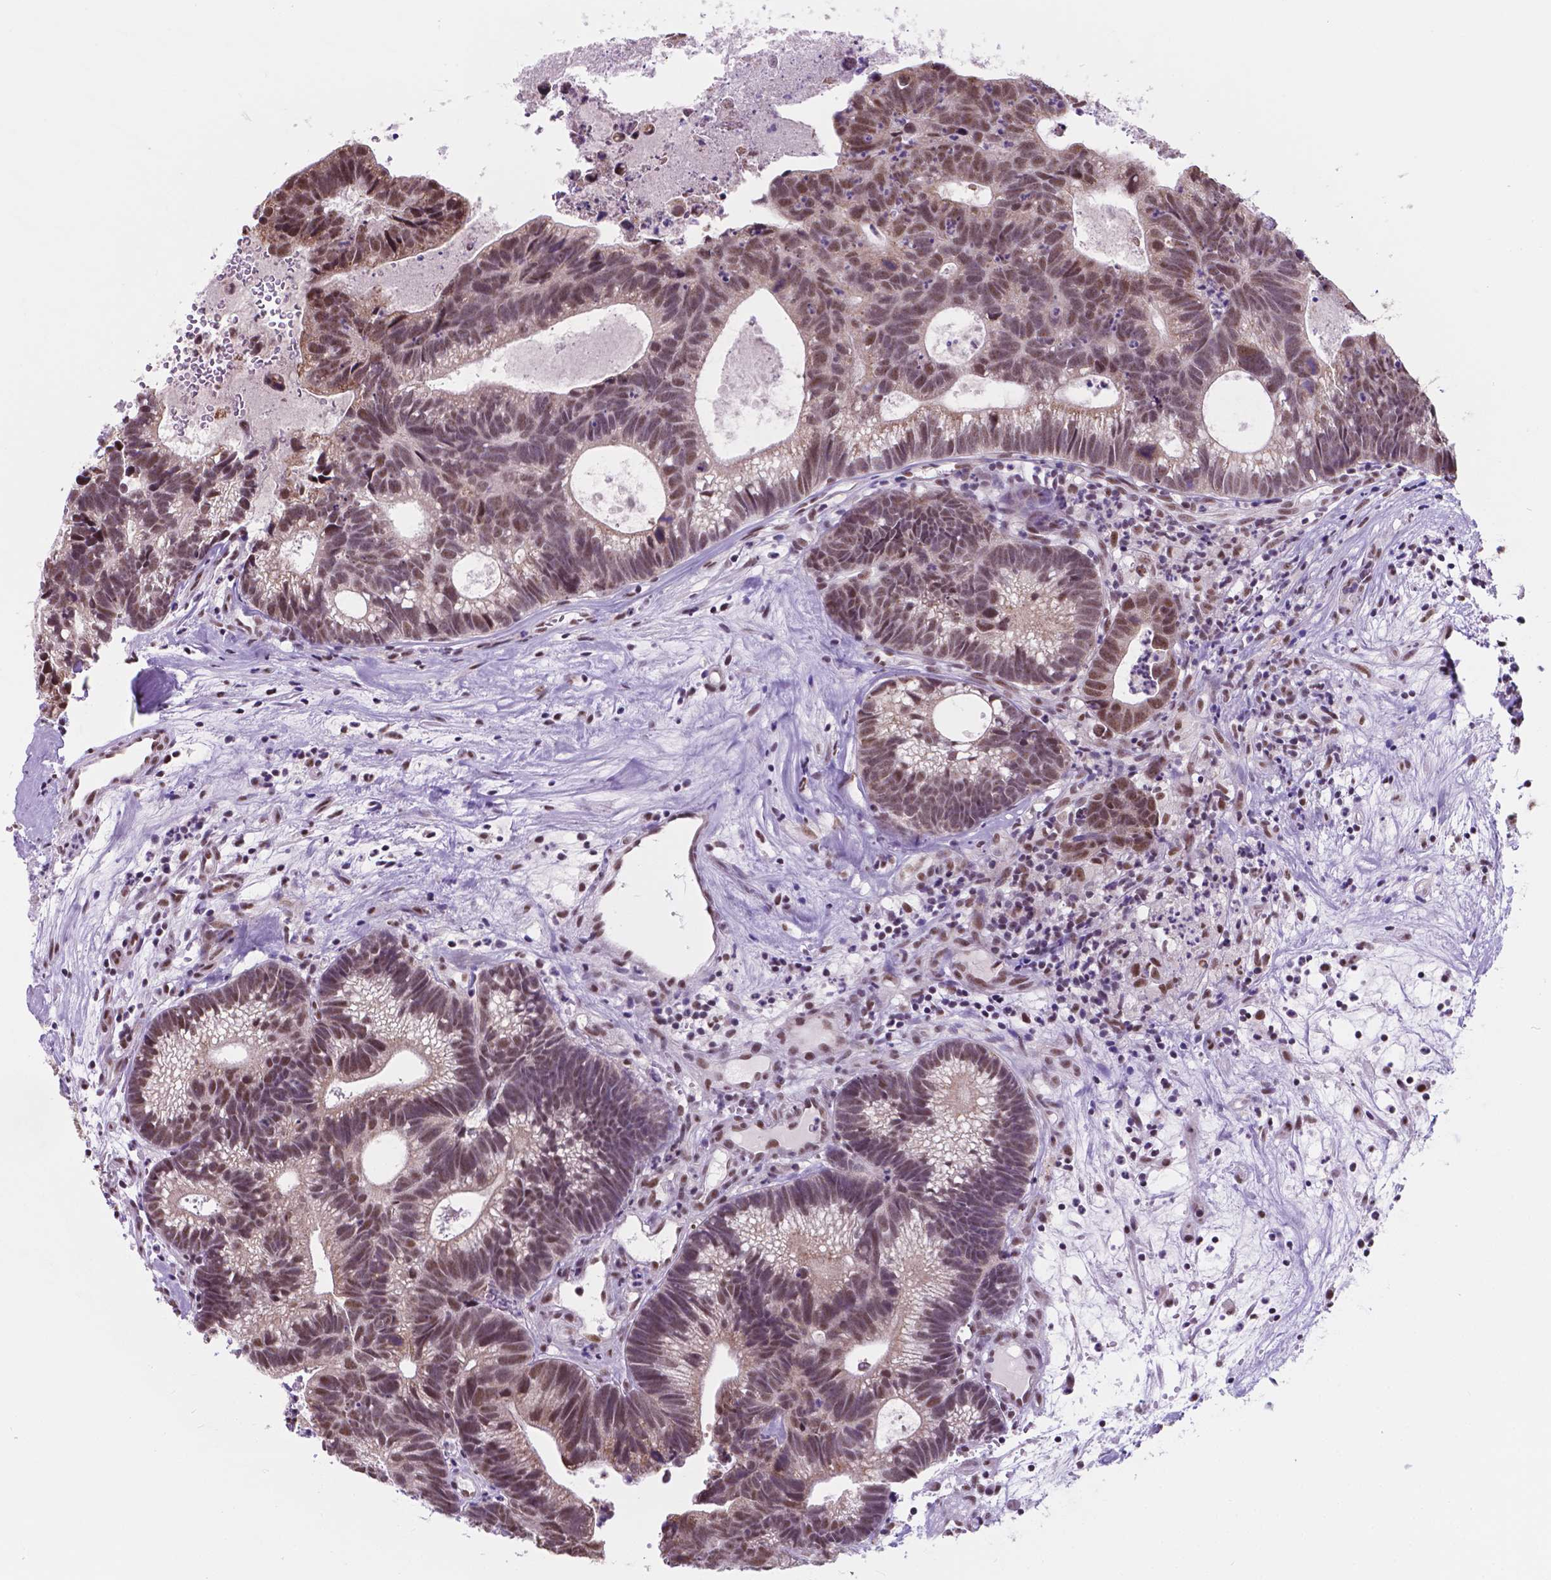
{"staining": {"intensity": "moderate", "quantity": "25%-75%", "location": "nuclear"}, "tissue": "head and neck cancer", "cell_type": "Tumor cells", "image_type": "cancer", "snomed": [{"axis": "morphology", "description": "Adenocarcinoma, NOS"}, {"axis": "topography", "description": "Head-Neck"}], "caption": "Brown immunohistochemical staining in human head and neck adenocarcinoma displays moderate nuclear expression in about 25%-75% of tumor cells.", "gene": "BCAS2", "patient": {"sex": "male", "age": 62}}